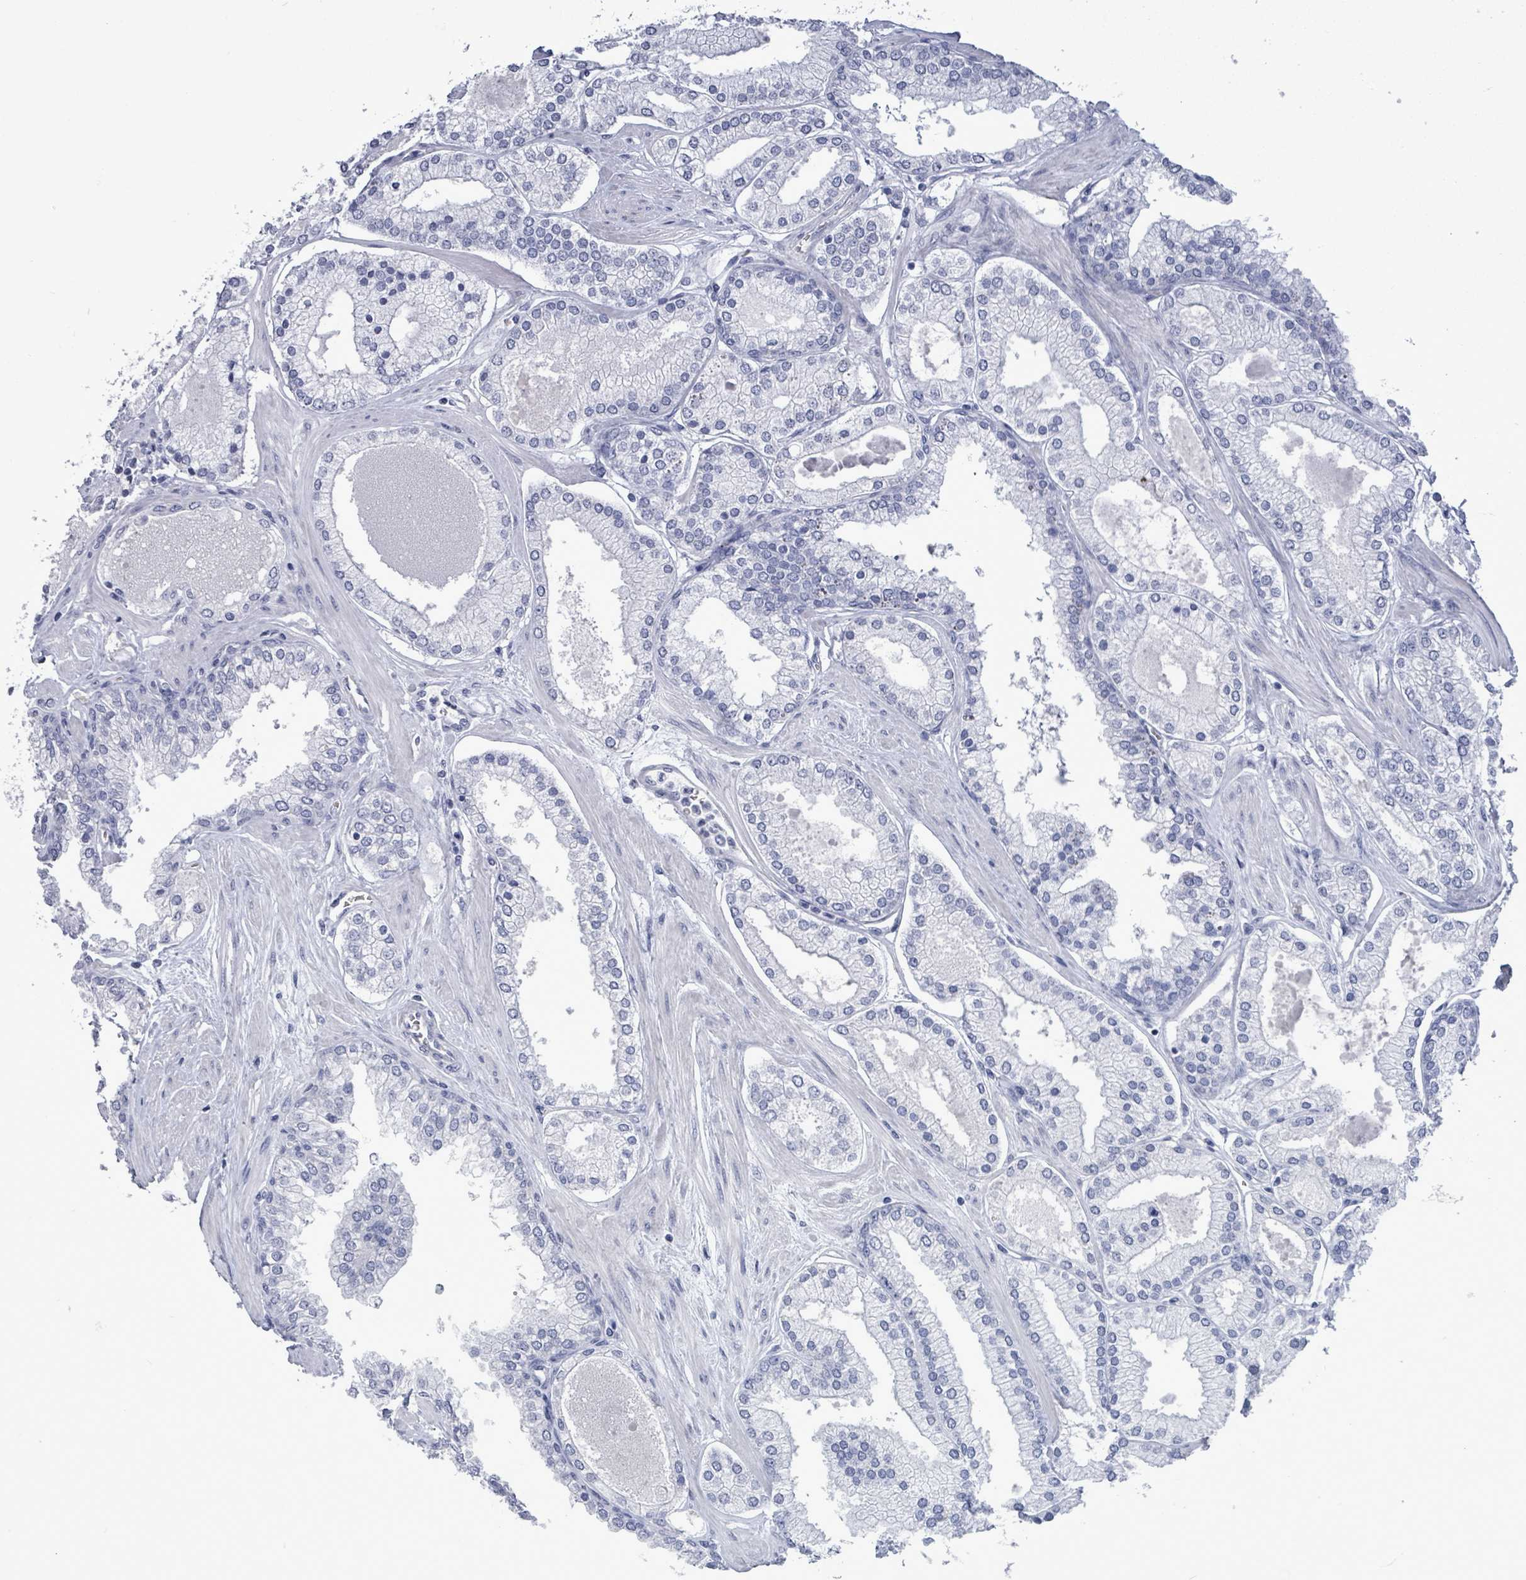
{"staining": {"intensity": "negative", "quantity": "none", "location": "none"}, "tissue": "prostate cancer", "cell_type": "Tumor cells", "image_type": "cancer", "snomed": [{"axis": "morphology", "description": "Adenocarcinoma, Low grade"}, {"axis": "topography", "description": "Prostate"}], "caption": "Tumor cells are negative for protein expression in human prostate cancer (adenocarcinoma (low-grade)).", "gene": "CT45A5", "patient": {"sex": "male", "age": 42}}